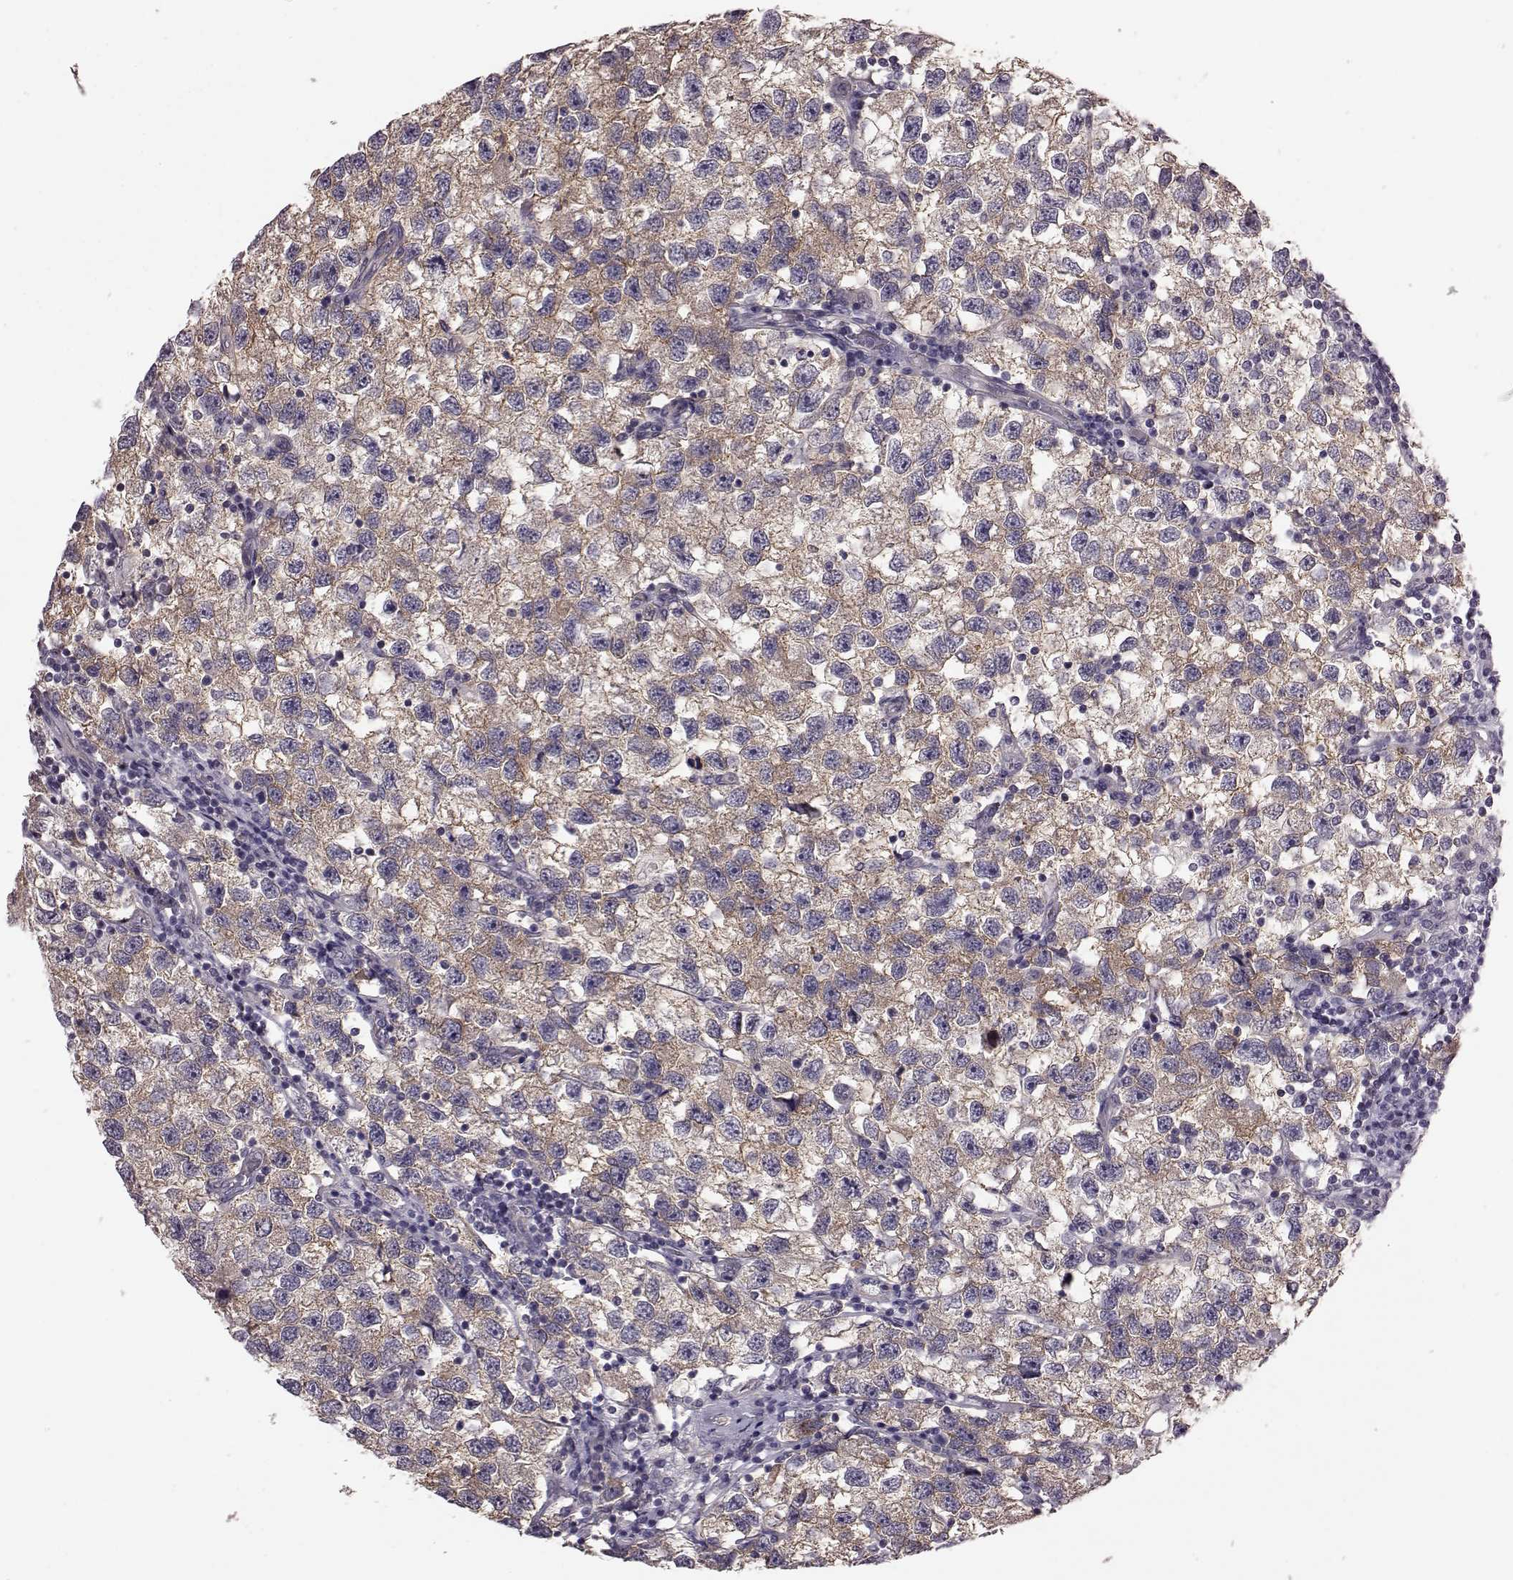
{"staining": {"intensity": "weak", "quantity": "<25%", "location": "cytoplasmic/membranous"}, "tissue": "testis cancer", "cell_type": "Tumor cells", "image_type": "cancer", "snomed": [{"axis": "morphology", "description": "Seminoma, NOS"}, {"axis": "topography", "description": "Testis"}], "caption": "The micrograph demonstrates no significant expression in tumor cells of testis cancer (seminoma). Brightfield microscopy of IHC stained with DAB (3,3'-diaminobenzidine) (brown) and hematoxylin (blue), captured at high magnification.", "gene": "GRK1", "patient": {"sex": "male", "age": 26}}